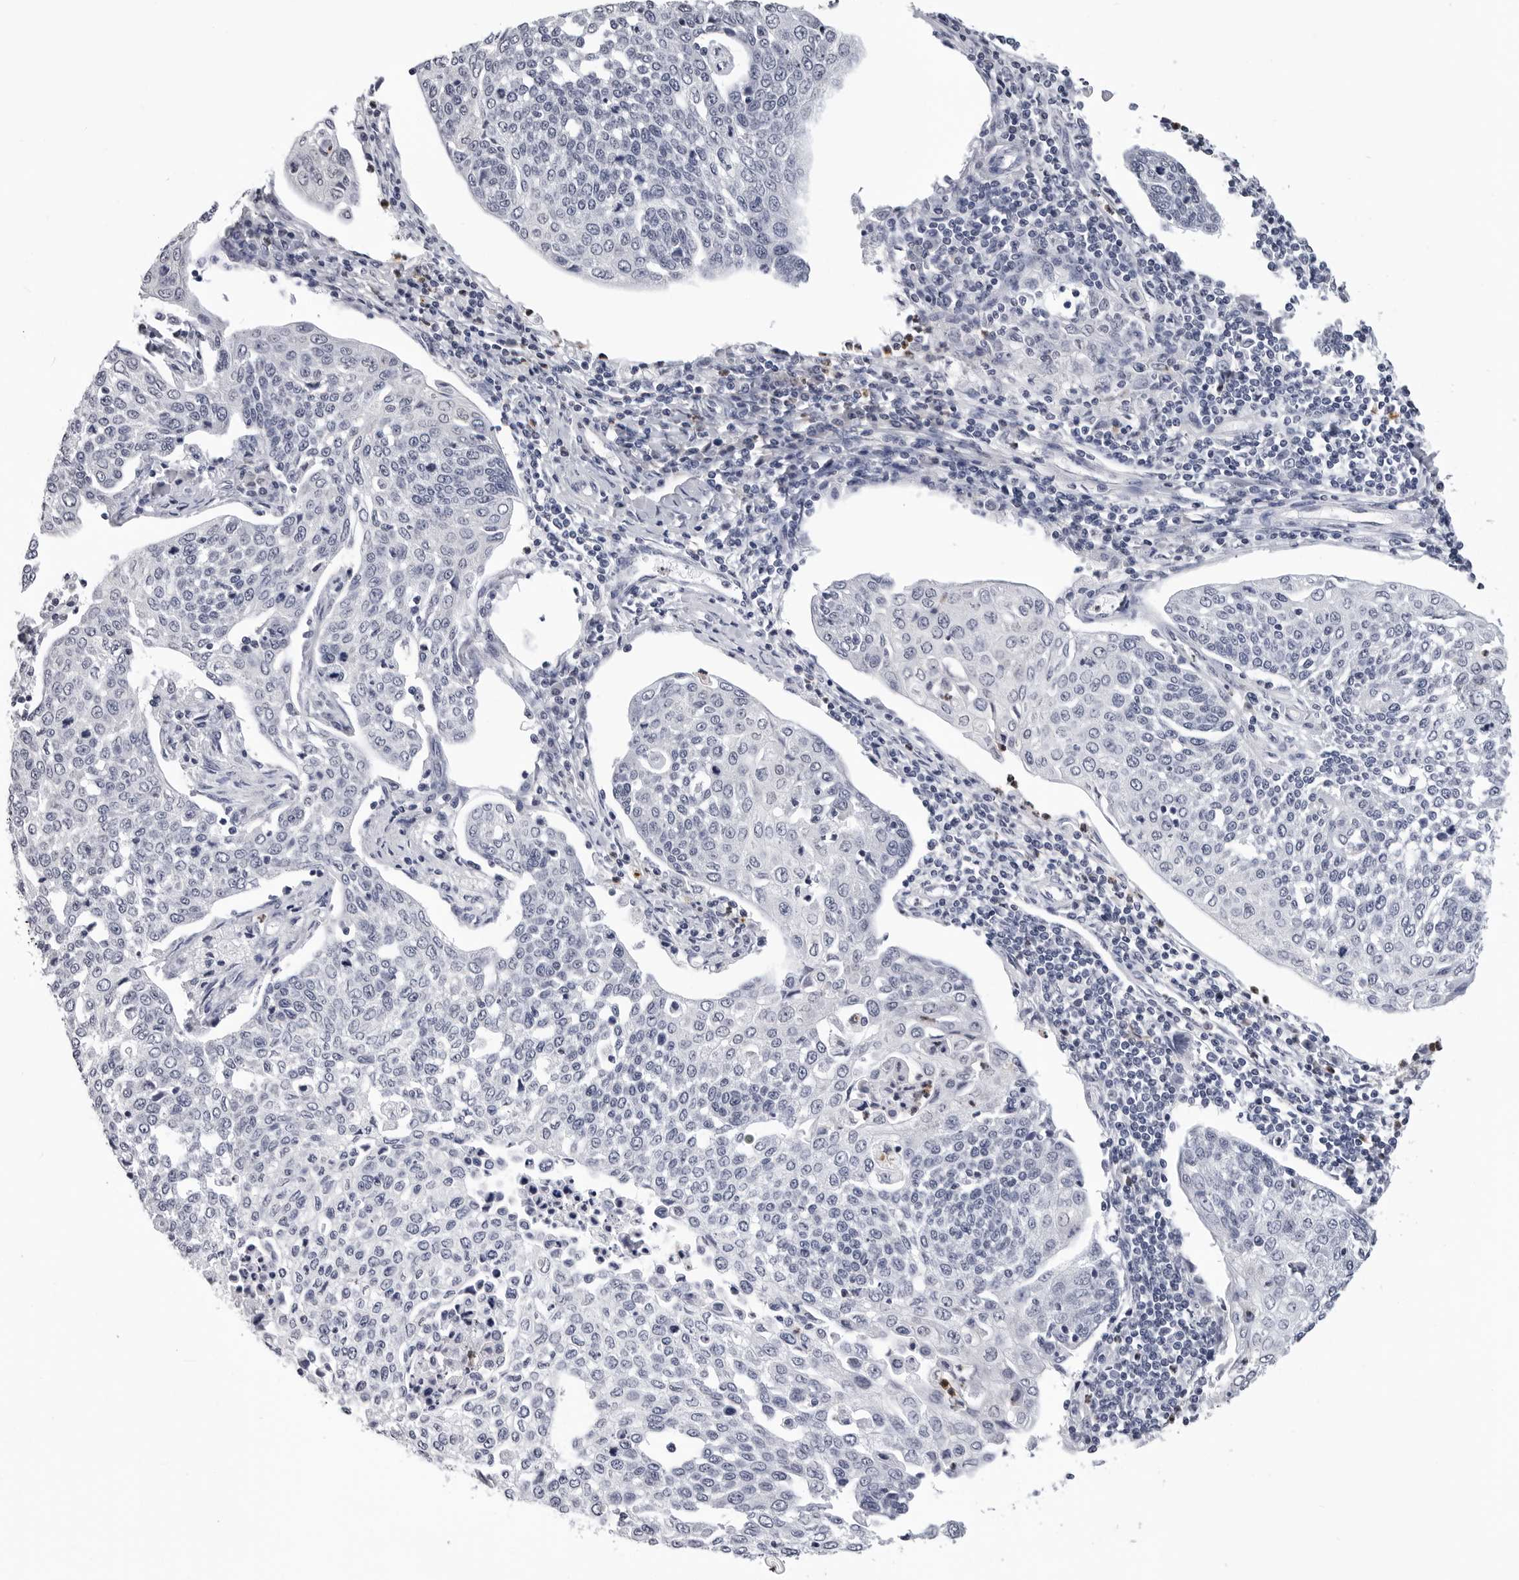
{"staining": {"intensity": "negative", "quantity": "none", "location": "none"}, "tissue": "cervical cancer", "cell_type": "Tumor cells", "image_type": "cancer", "snomed": [{"axis": "morphology", "description": "Squamous cell carcinoma, NOS"}, {"axis": "topography", "description": "Cervix"}], "caption": "Photomicrograph shows no protein staining in tumor cells of cervical cancer tissue.", "gene": "TRMT13", "patient": {"sex": "female", "age": 34}}